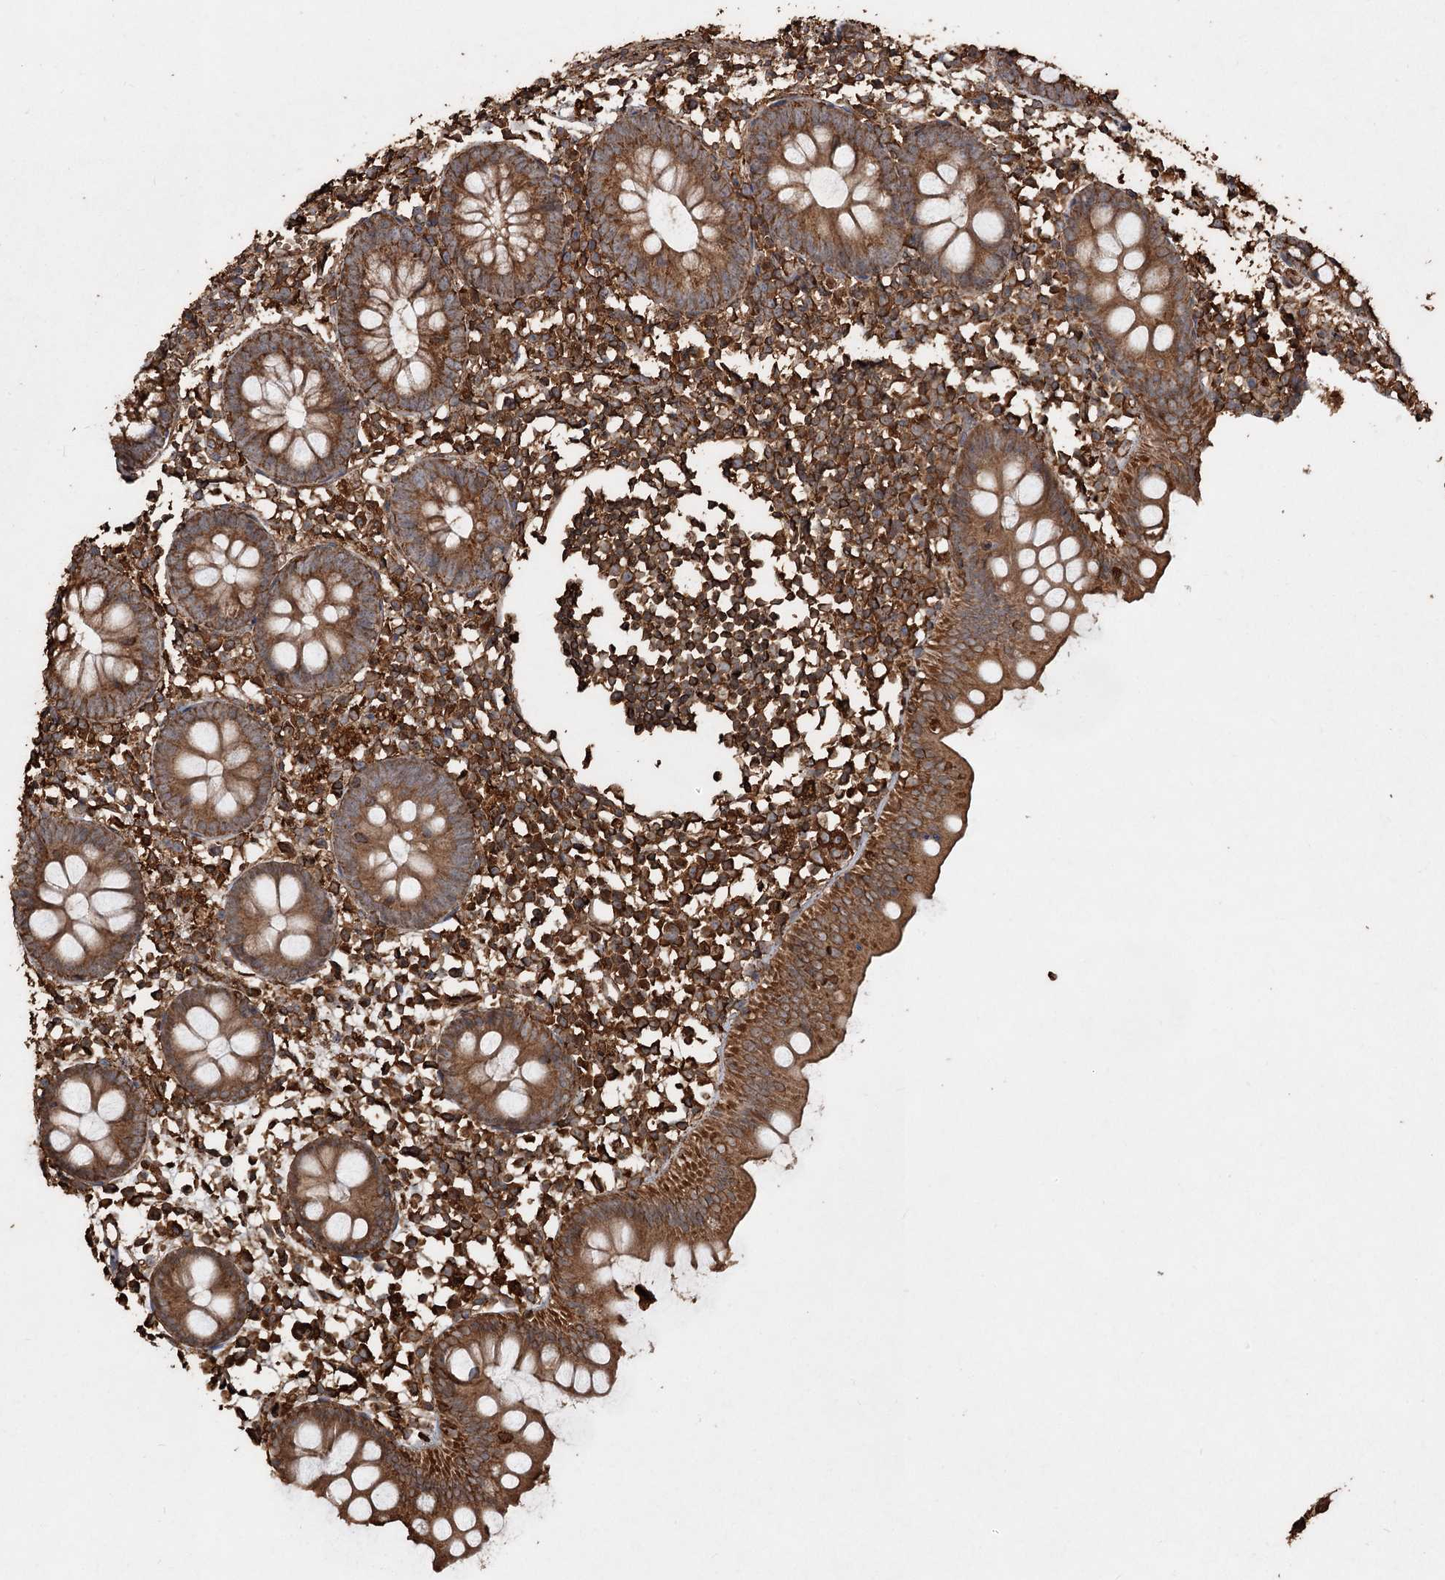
{"staining": {"intensity": "moderate", "quantity": ">75%", "location": "cytoplasmic/membranous"}, "tissue": "appendix", "cell_type": "Glandular cells", "image_type": "normal", "snomed": [{"axis": "morphology", "description": "Normal tissue, NOS"}, {"axis": "topography", "description": "Appendix"}], "caption": "IHC (DAB (3,3'-diaminobenzidine)) staining of benign human appendix exhibits moderate cytoplasmic/membranous protein staining in about >75% of glandular cells.", "gene": "PIK3C2A", "patient": {"sex": "female", "age": 20}}